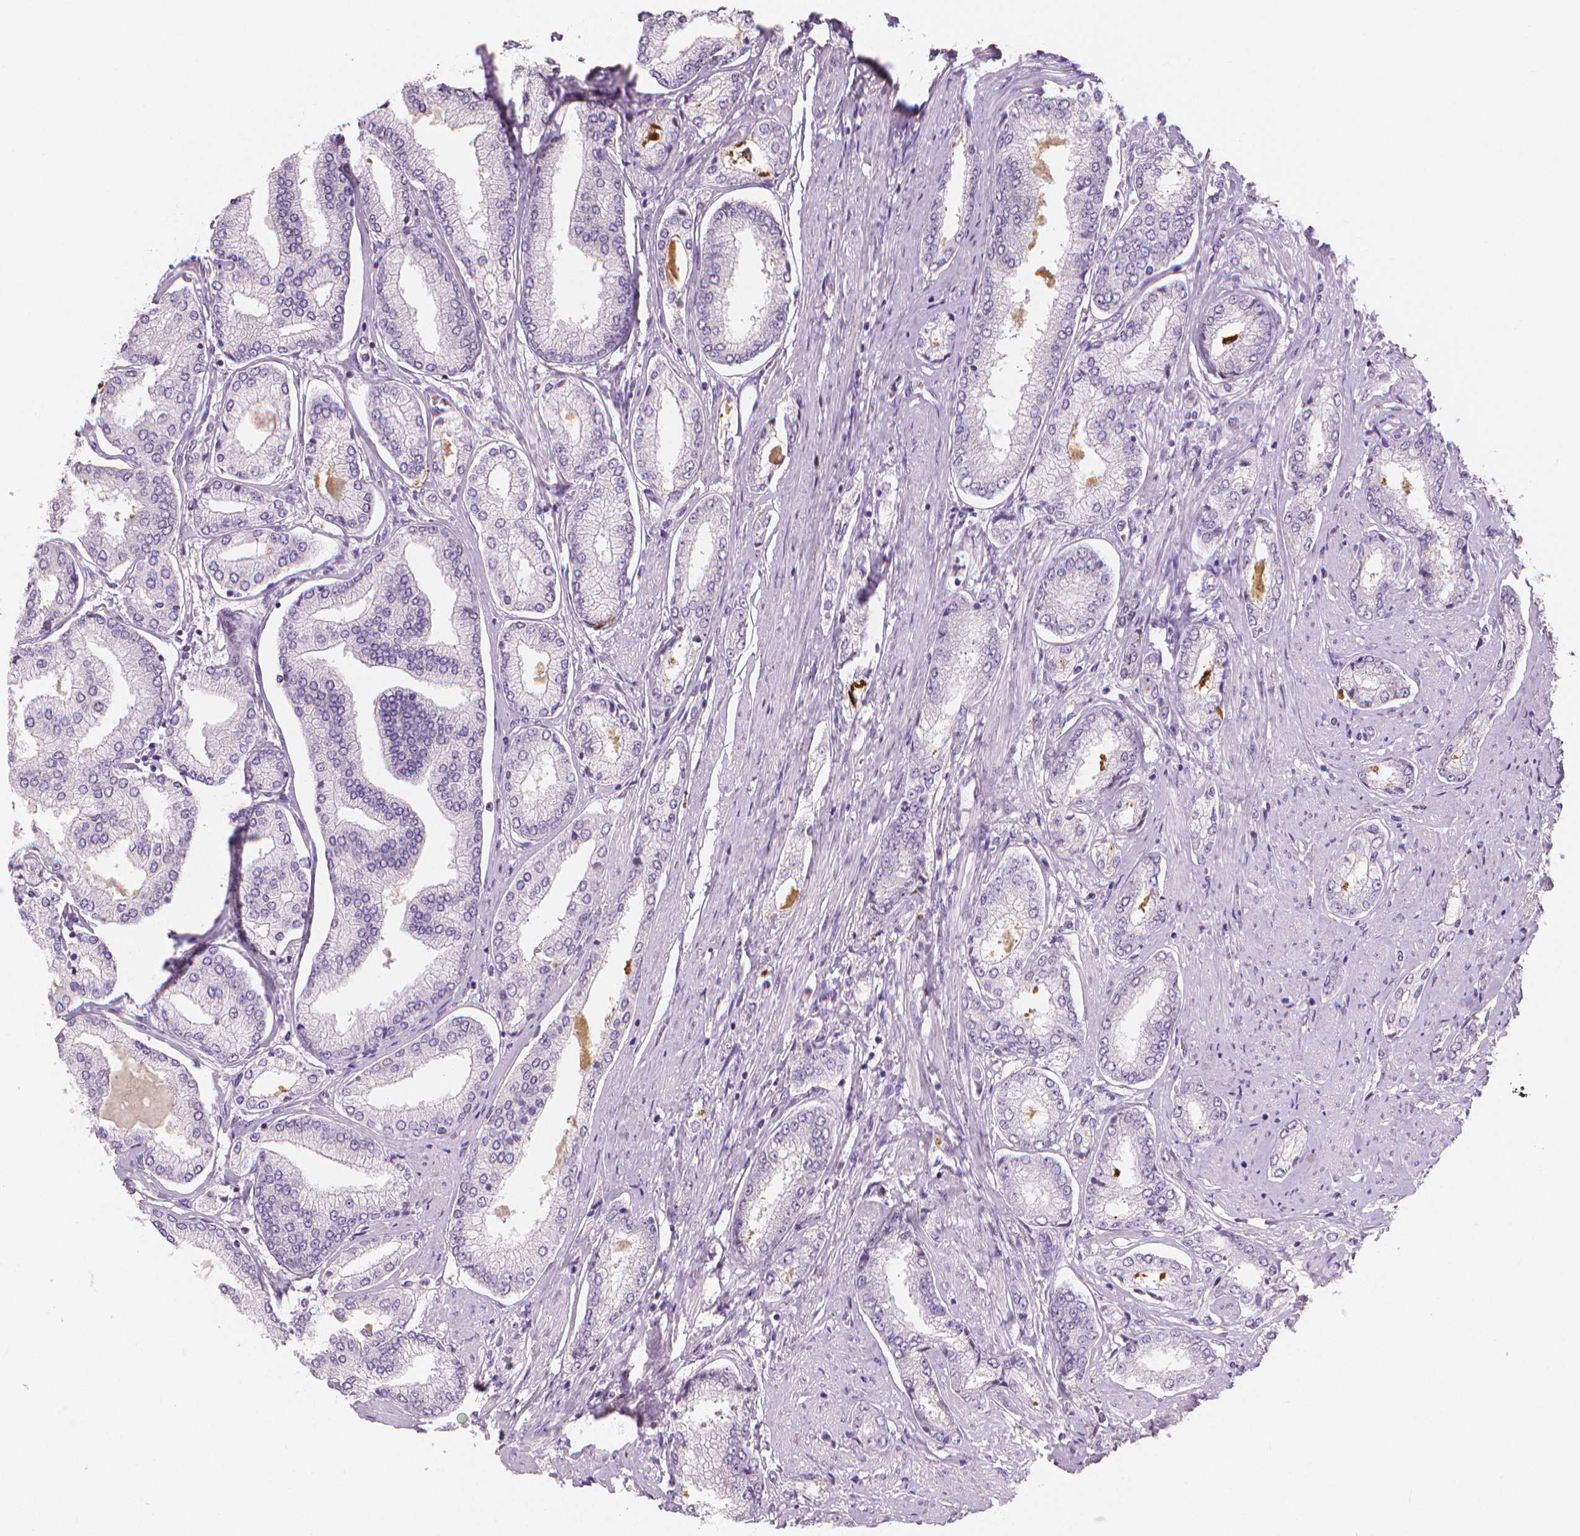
{"staining": {"intensity": "negative", "quantity": "none", "location": "none"}, "tissue": "prostate cancer", "cell_type": "Tumor cells", "image_type": "cancer", "snomed": [{"axis": "morphology", "description": "Adenocarcinoma, NOS"}, {"axis": "topography", "description": "Prostate"}], "caption": "An IHC photomicrograph of prostate cancer (adenocarcinoma) is shown. There is no staining in tumor cells of prostate cancer (adenocarcinoma). Nuclei are stained in blue.", "gene": "APOA4", "patient": {"sex": "male", "age": 63}}